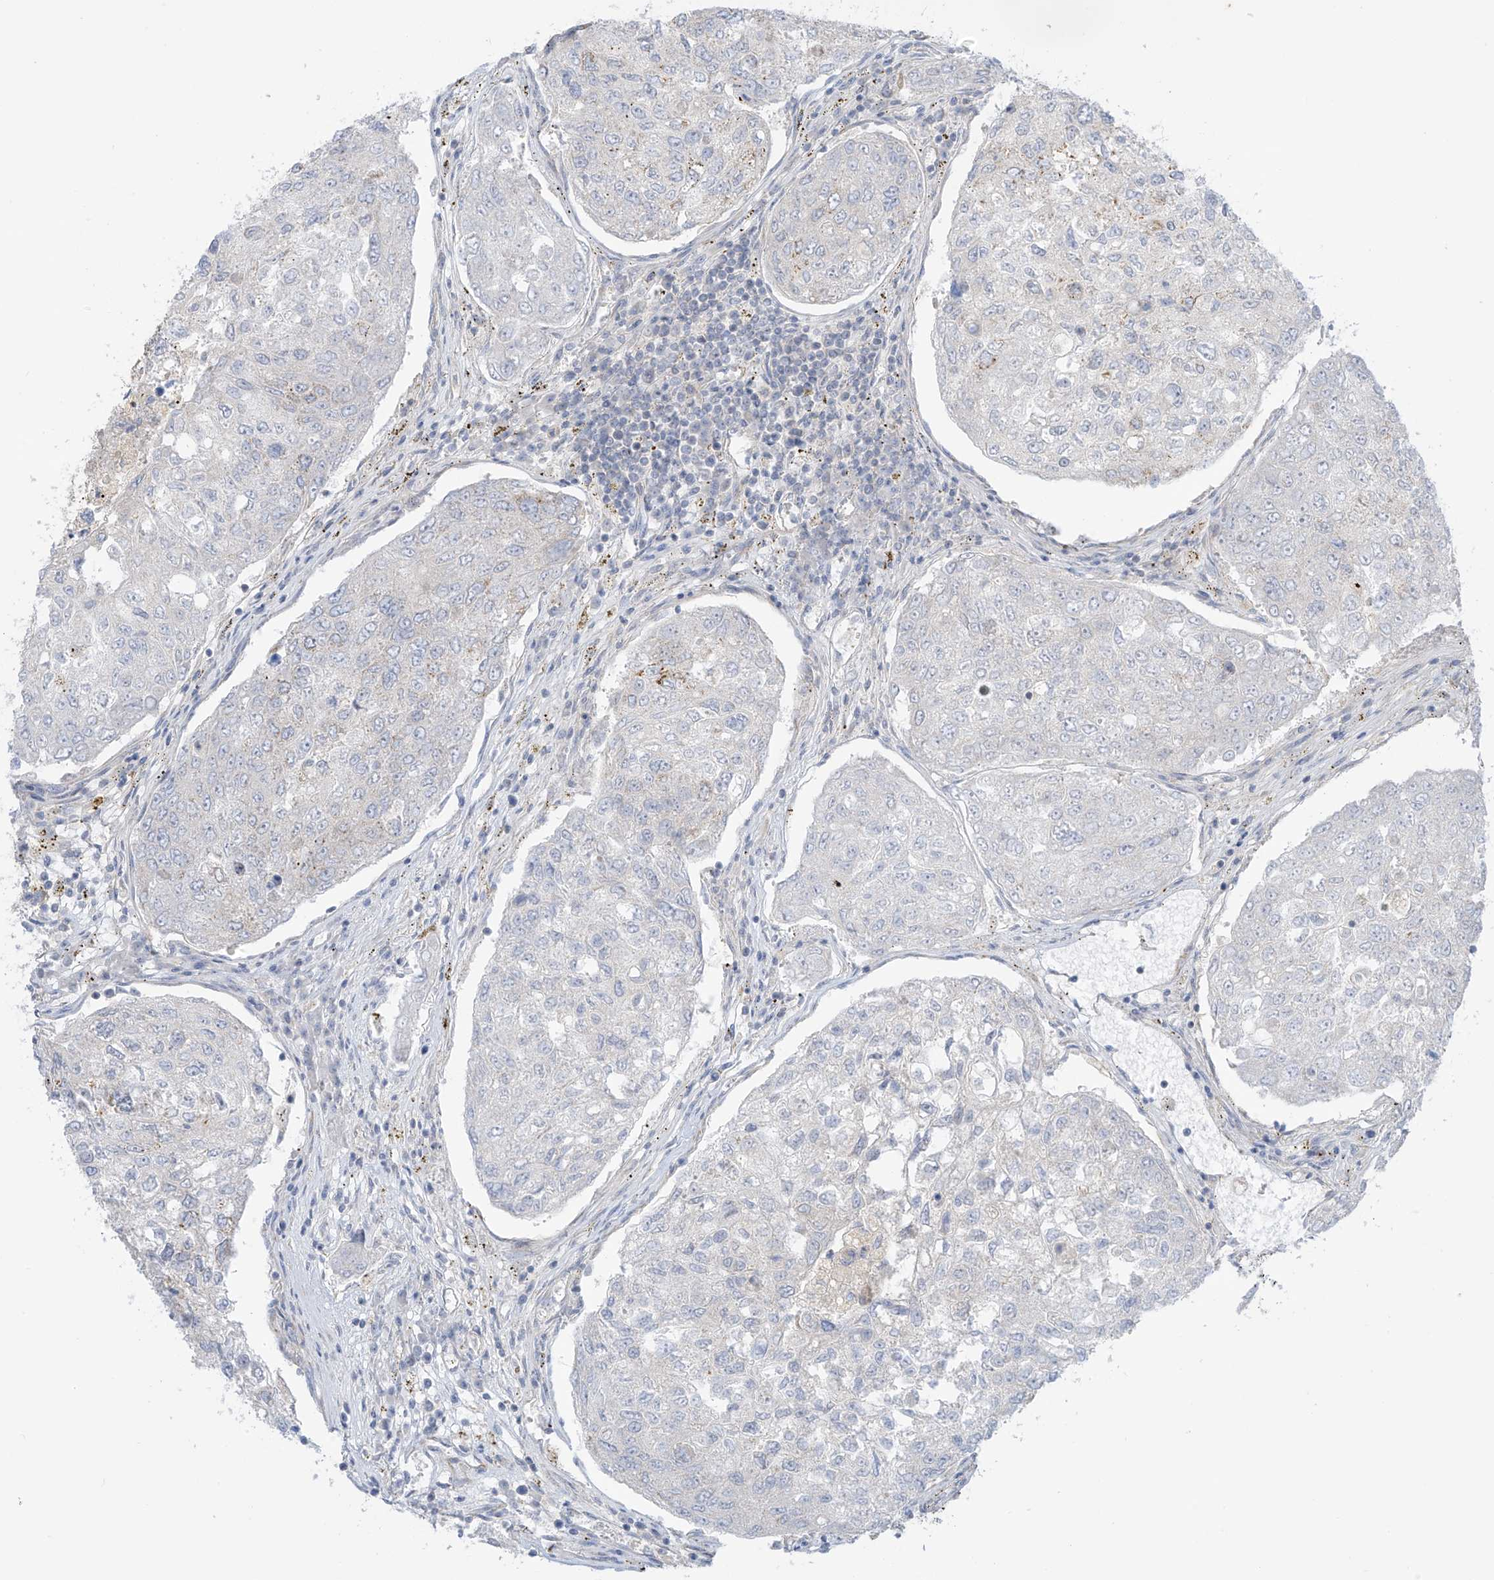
{"staining": {"intensity": "moderate", "quantity": "<25%", "location": "cytoplasmic/membranous"}, "tissue": "urothelial cancer", "cell_type": "Tumor cells", "image_type": "cancer", "snomed": [{"axis": "morphology", "description": "Urothelial carcinoma, High grade"}, {"axis": "topography", "description": "Lymph node"}, {"axis": "topography", "description": "Urinary bladder"}], "caption": "This is a photomicrograph of immunohistochemistry (IHC) staining of urothelial cancer, which shows moderate positivity in the cytoplasmic/membranous of tumor cells.", "gene": "HS6ST2", "patient": {"sex": "male", "age": 51}}